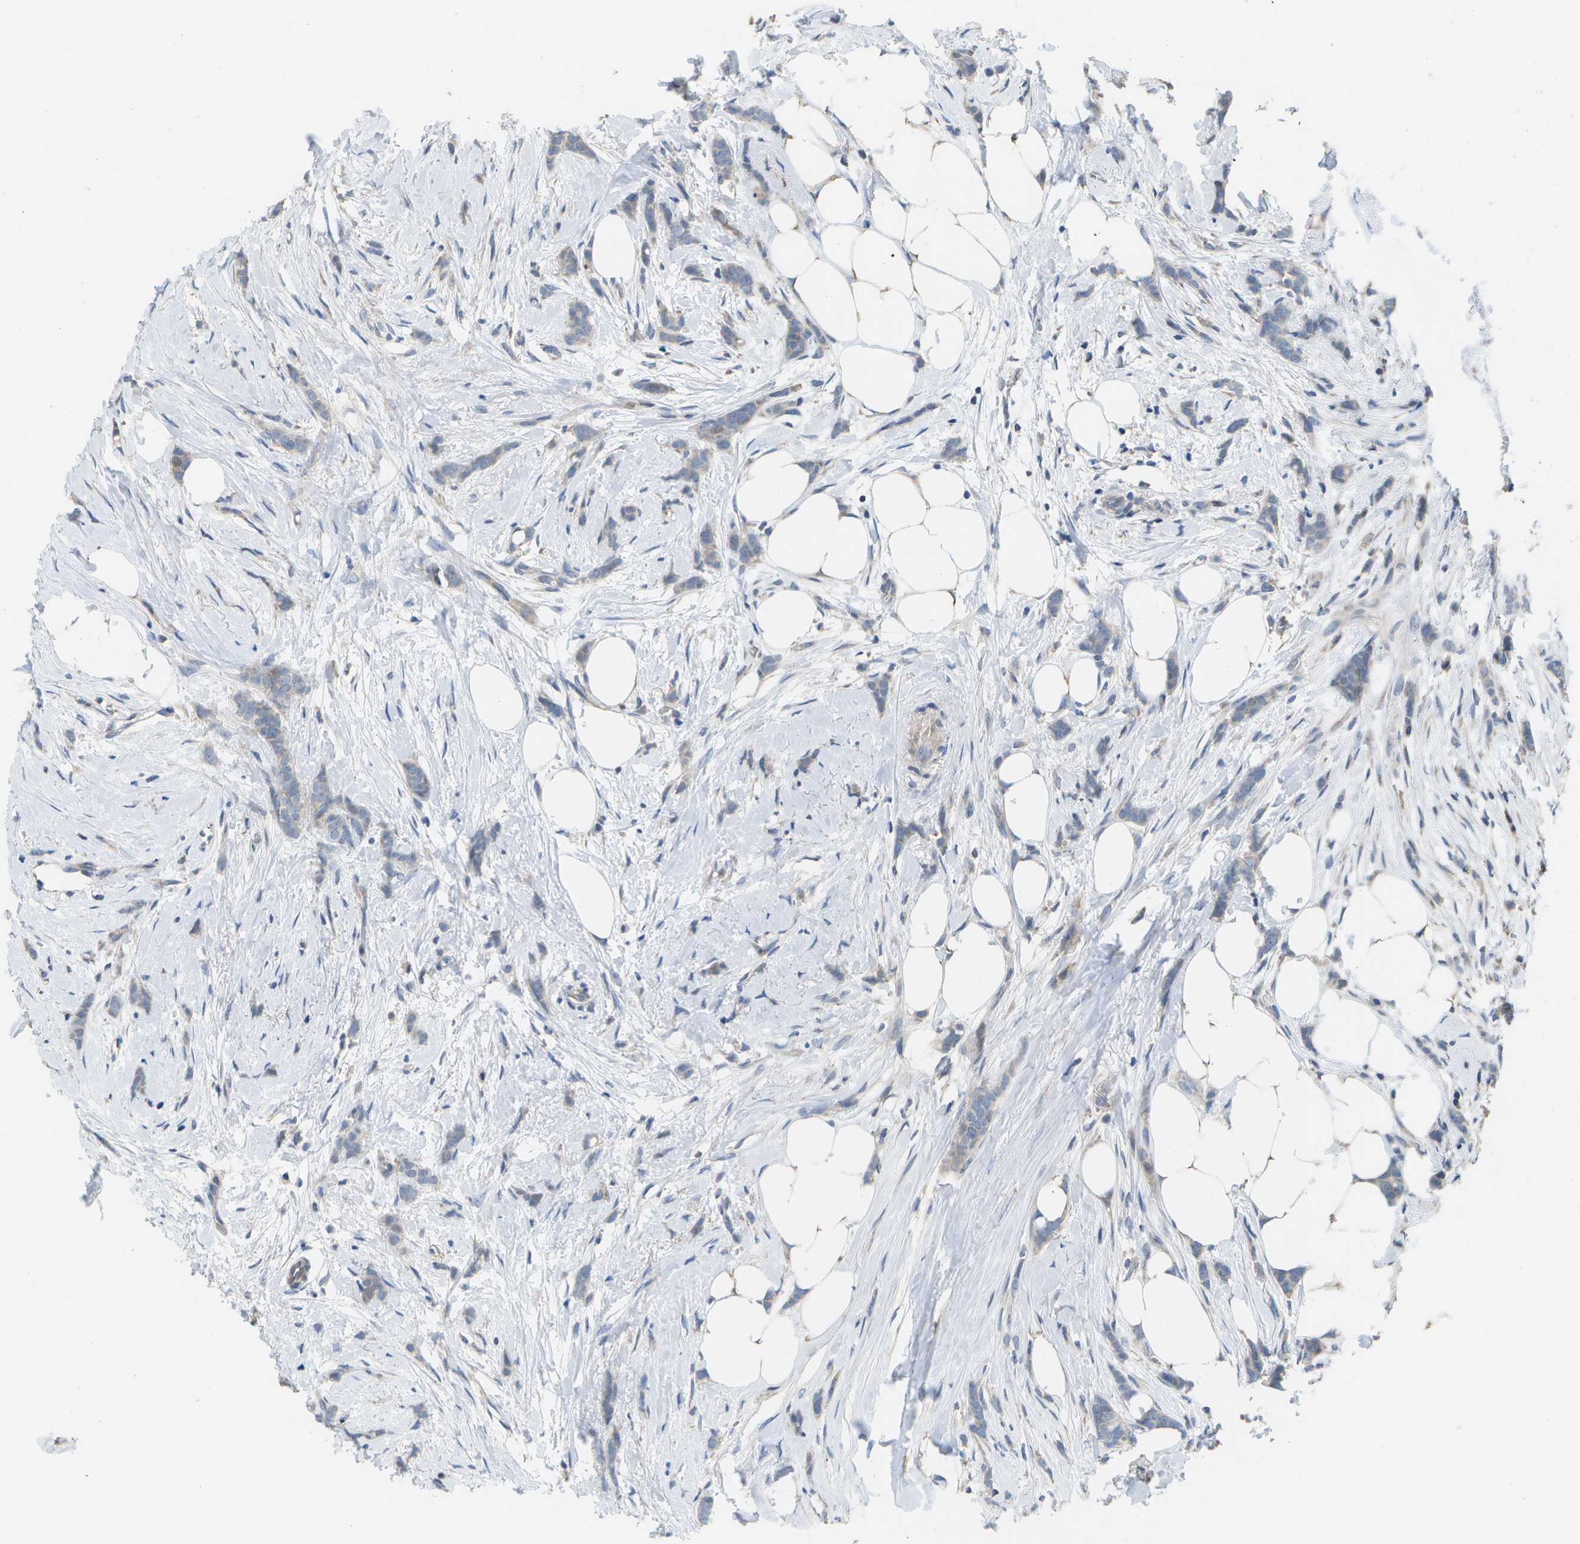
{"staining": {"intensity": "weak", "quantity": ">75%", "location": "cytoplasmic/membranous"}, "tissue": "breast cancer", "cell_type": "Tumor cells", "image_type": "cancer", "snomed": [{"axis": "morphology", "description": "Lobular carcinoma, in situ"}, {"axis": "morphology", "description": "Lobular carcinoma"}, {"axis": "topography", "description": "Breast"}], "caption": "Weak cytoplasmic/membranous protein positivity is appreciated in about >75% of tumor cells in breast lobular carcinoma in situ. The protein of interest is shown in brown color, while the nuclei are stained blue.", "gene": "HADHA", "patient": {"sex": "female", "age": 41}}